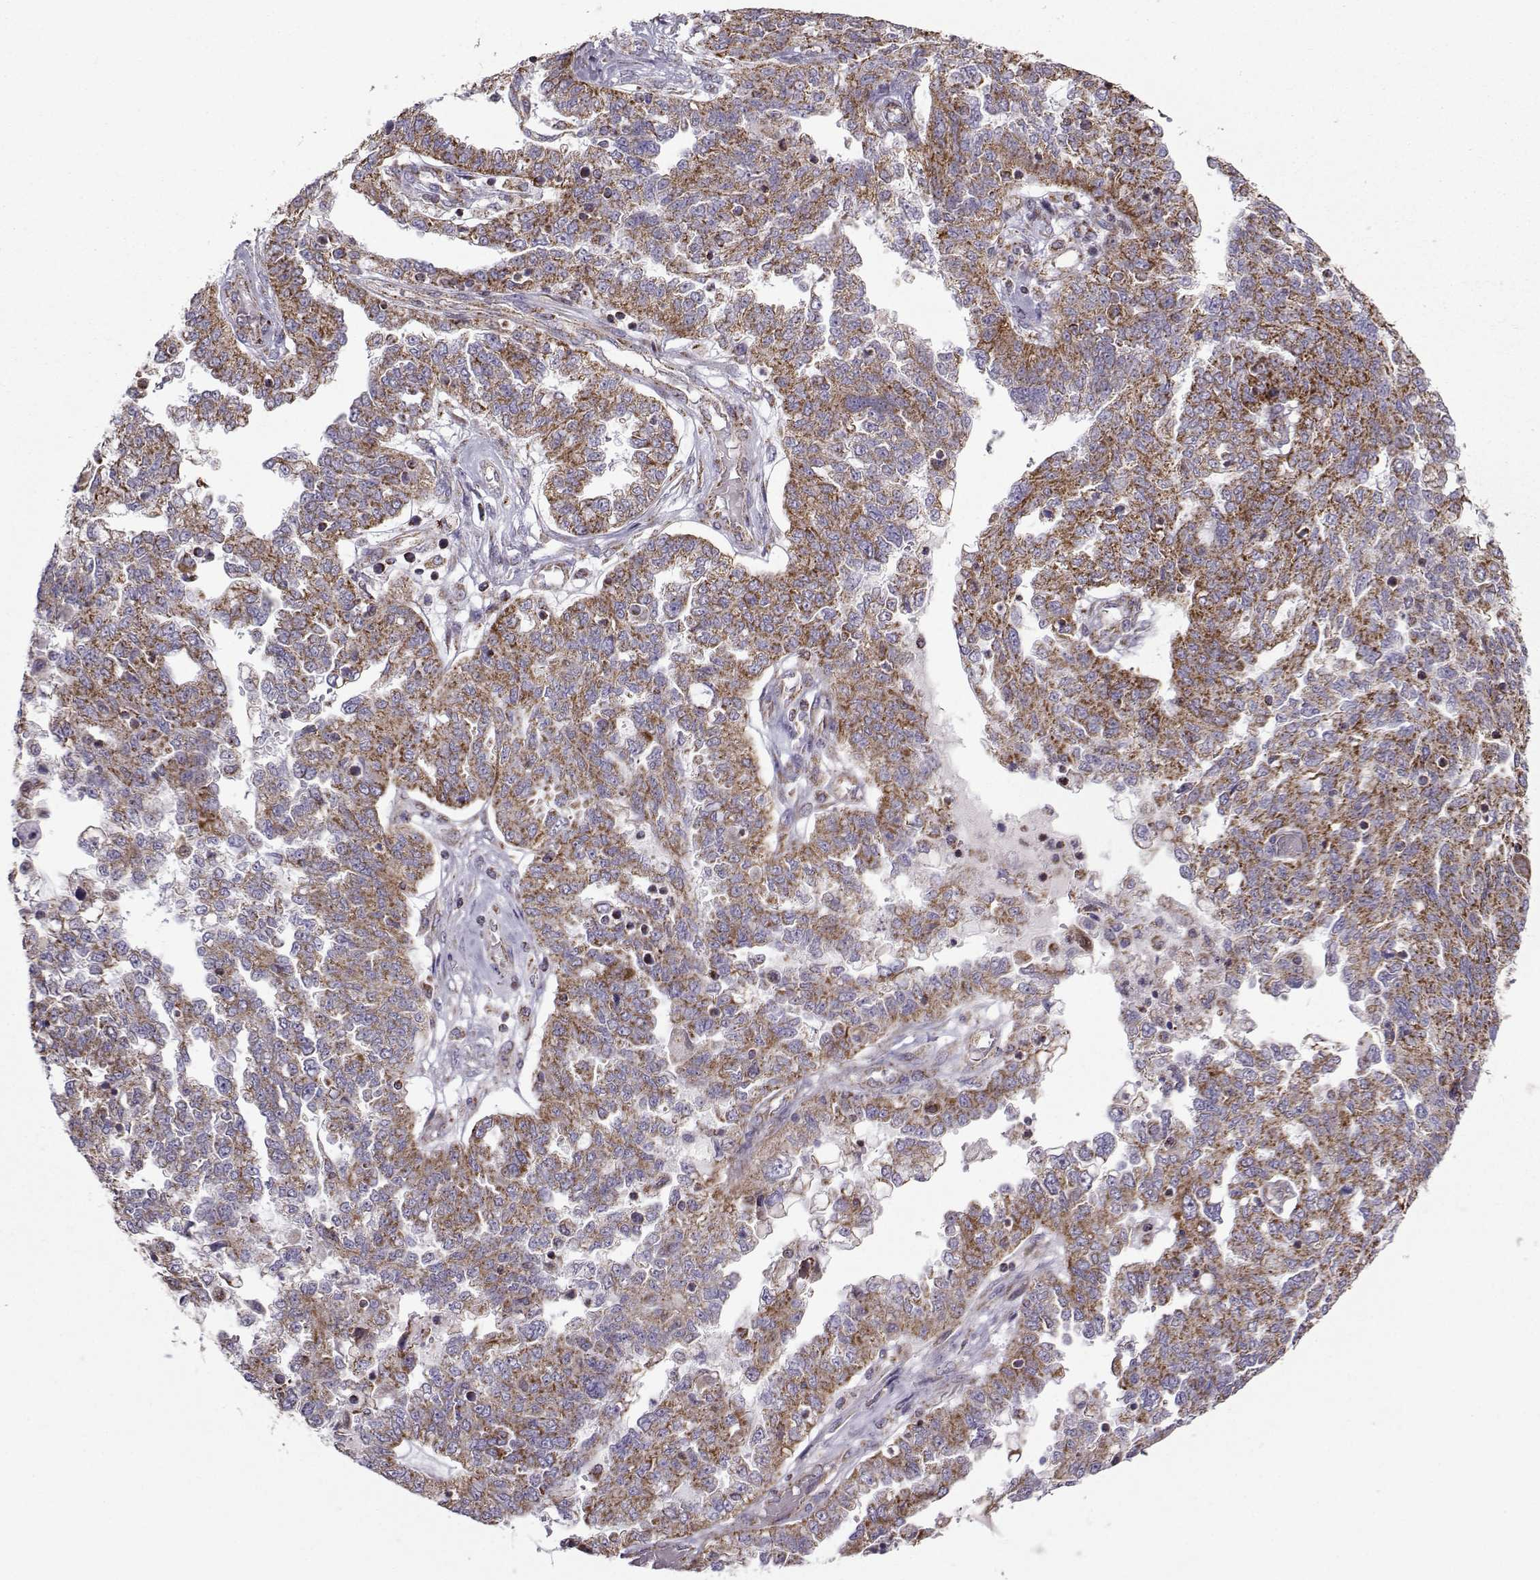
{"staining": {"intensity": "strong", "quantity": ">75%", "location": "cytoplasmic/membranous"}, "tissue": "ovarian cancer", "cell_type": "Tumor cells", "image_type": "cancer", "snomed": [{"axis": "morphology", "description": "Cystadenocarcinoma, serous, NOS"}, {"axis": "topography", "description": "Ovary"}], "caption": "Immunohistochemistry (IHC) micrograph of neoplastic tissue: human serous cystadenocarcinoma (ovarian) stained using IHC exhibits high levels of strong protein expression localized specifically in the cytoplasmic/membranous of tumor cells, appearing as a cytoplasmic/membranous brown color.", "gene": "NECAB3", "patient": {"sex": "female", "age": 67}}